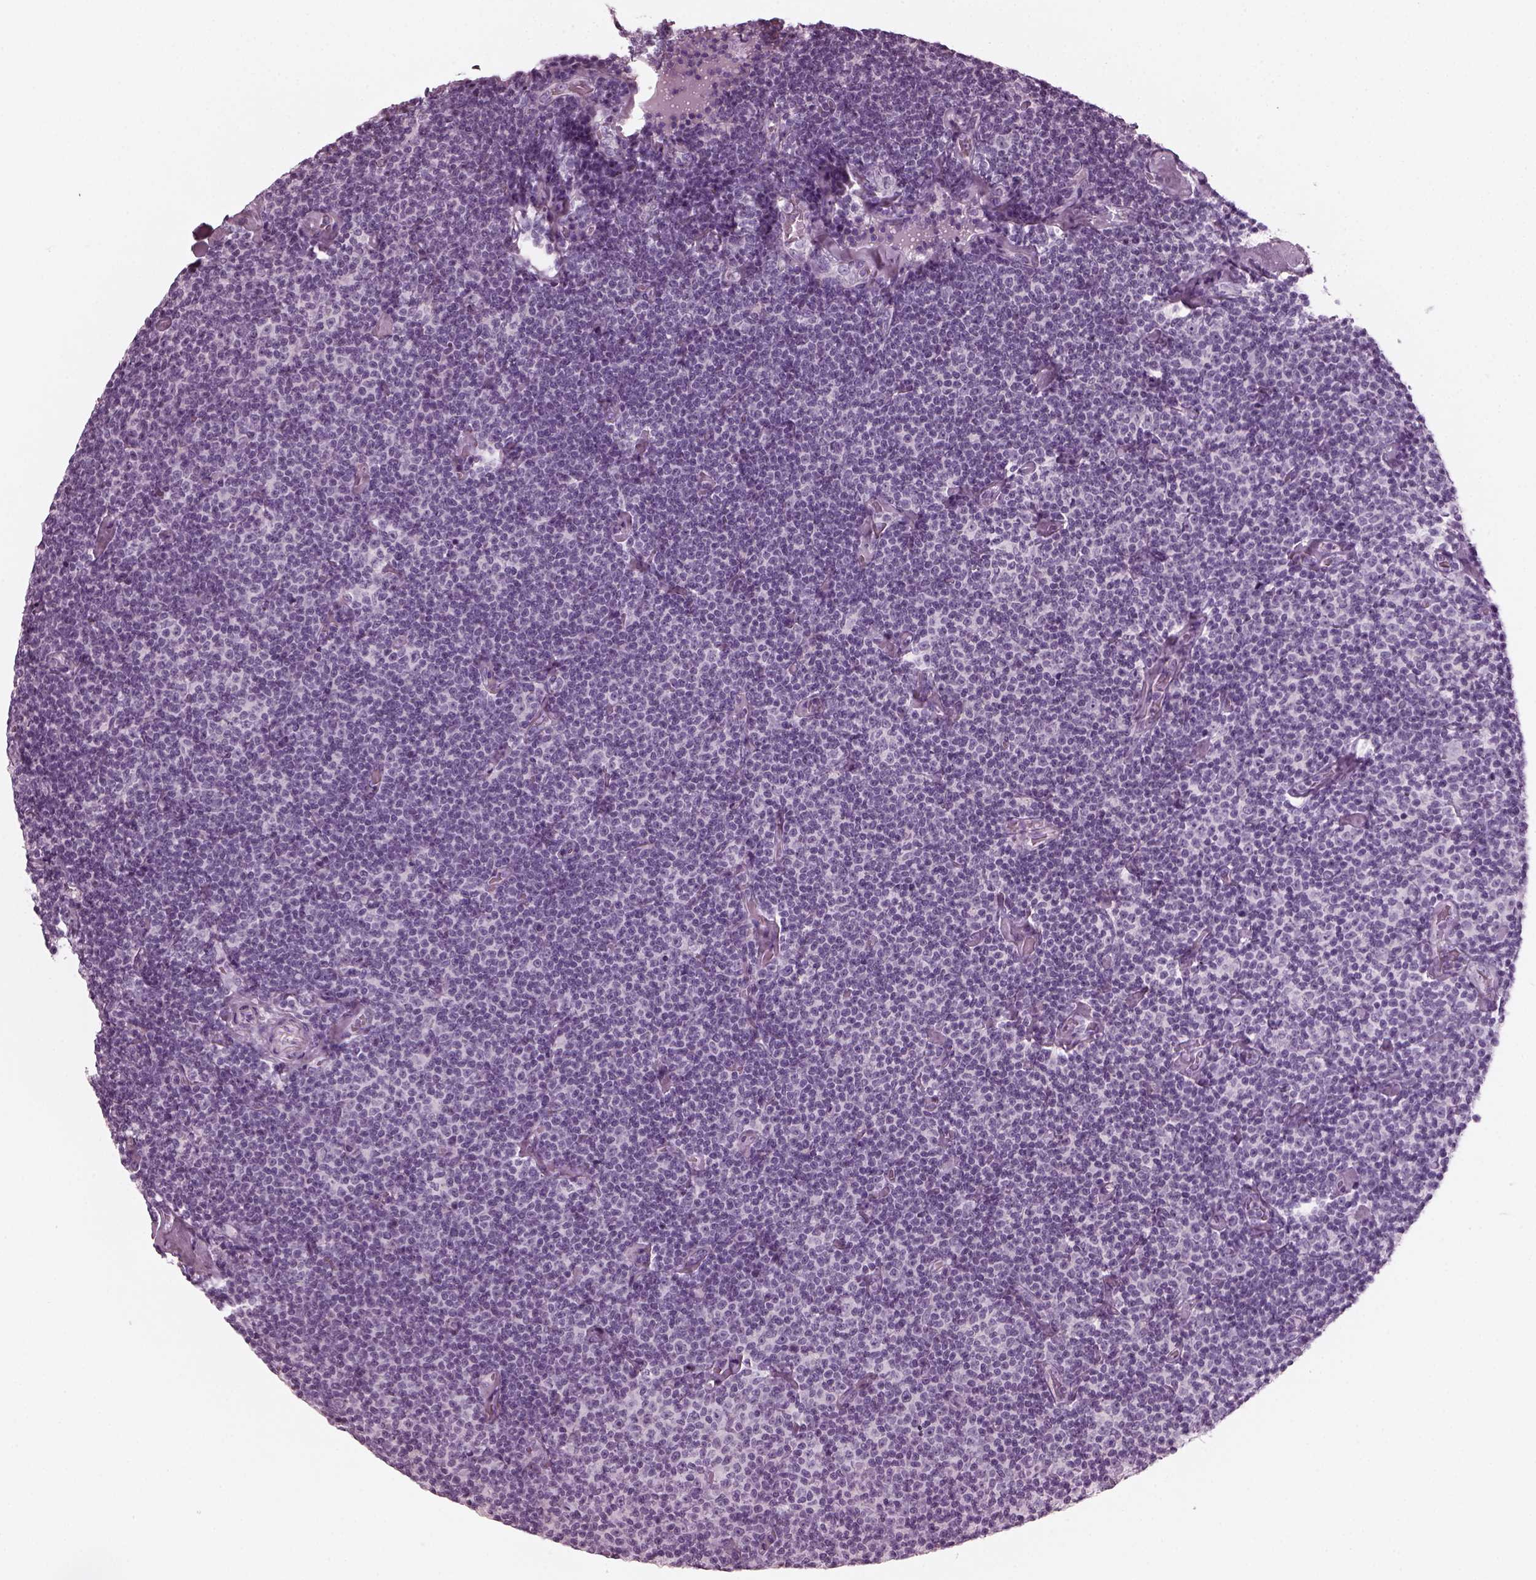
{"staining": {"intensity": "negative", "quantity": "none", "location": "none"}, "tissue": "lymphoma", "cell_type": "Tumor cells", "image_type": "cancer", "snomed": [{"axis": "morphology", "description": "Malignant lymphoma, non-Hodgkin's type, Low grade"}, {"axis": "topography", "description": "Lymph node"}], "caption": "IHC histopathology image of neoplastic tissue: human lymphoma stained with DAB shows no significant protein positivity in tumor cells.", "gene": "RCVRN", "patient": {"sex": "male", "age": 81}}